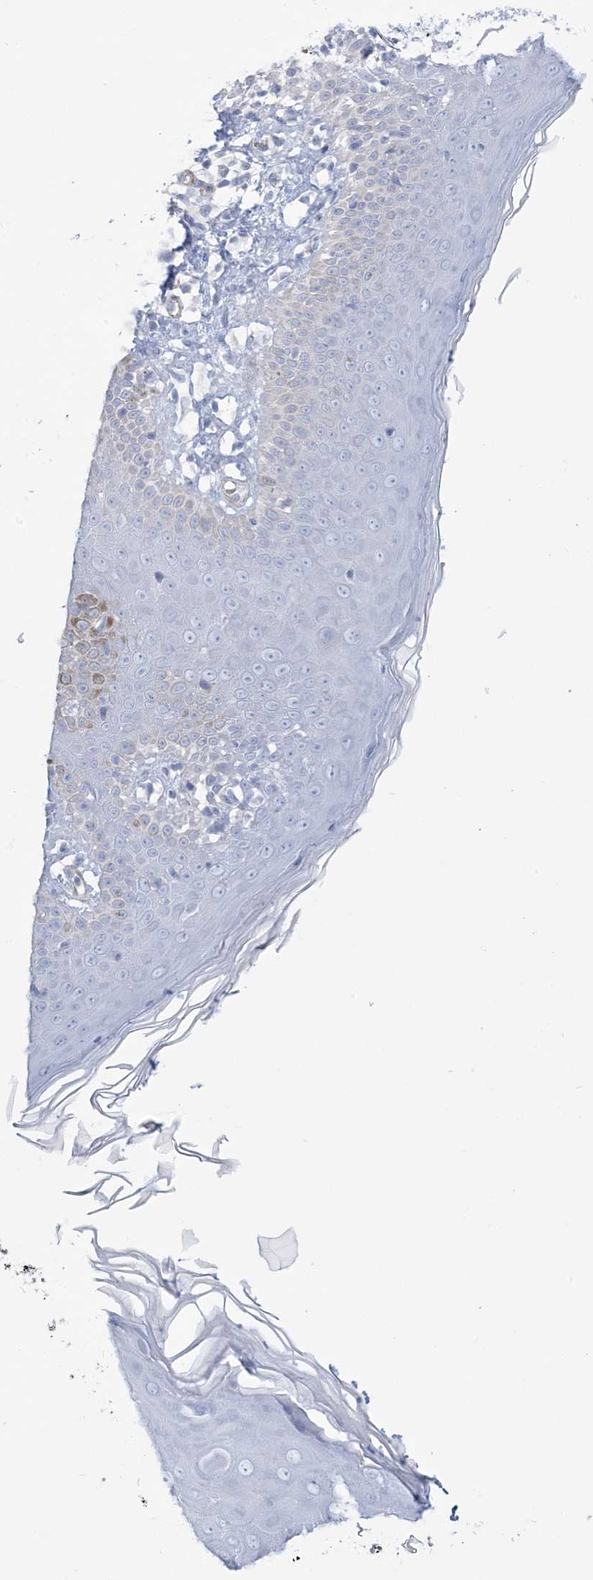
{"staining": {"intensity": "negative", "quantity": "none", "location": "none"}, "tissue": "skin", "cell_type": "Fibroblasts", "image_type": "normal", "snomed": [{"axis": "morphology", "description": "Normal tissue, NOS"}, {"axis": "topography", "description": "Skin"}], "caption": "Immunohistochemistry (IHC) image of unremarkable skin: skin stained with DAB reveals no significant protein positivity in fibroblasts.", "gene": "AGXT", "patient": {"sex": "male", "age": 52}}